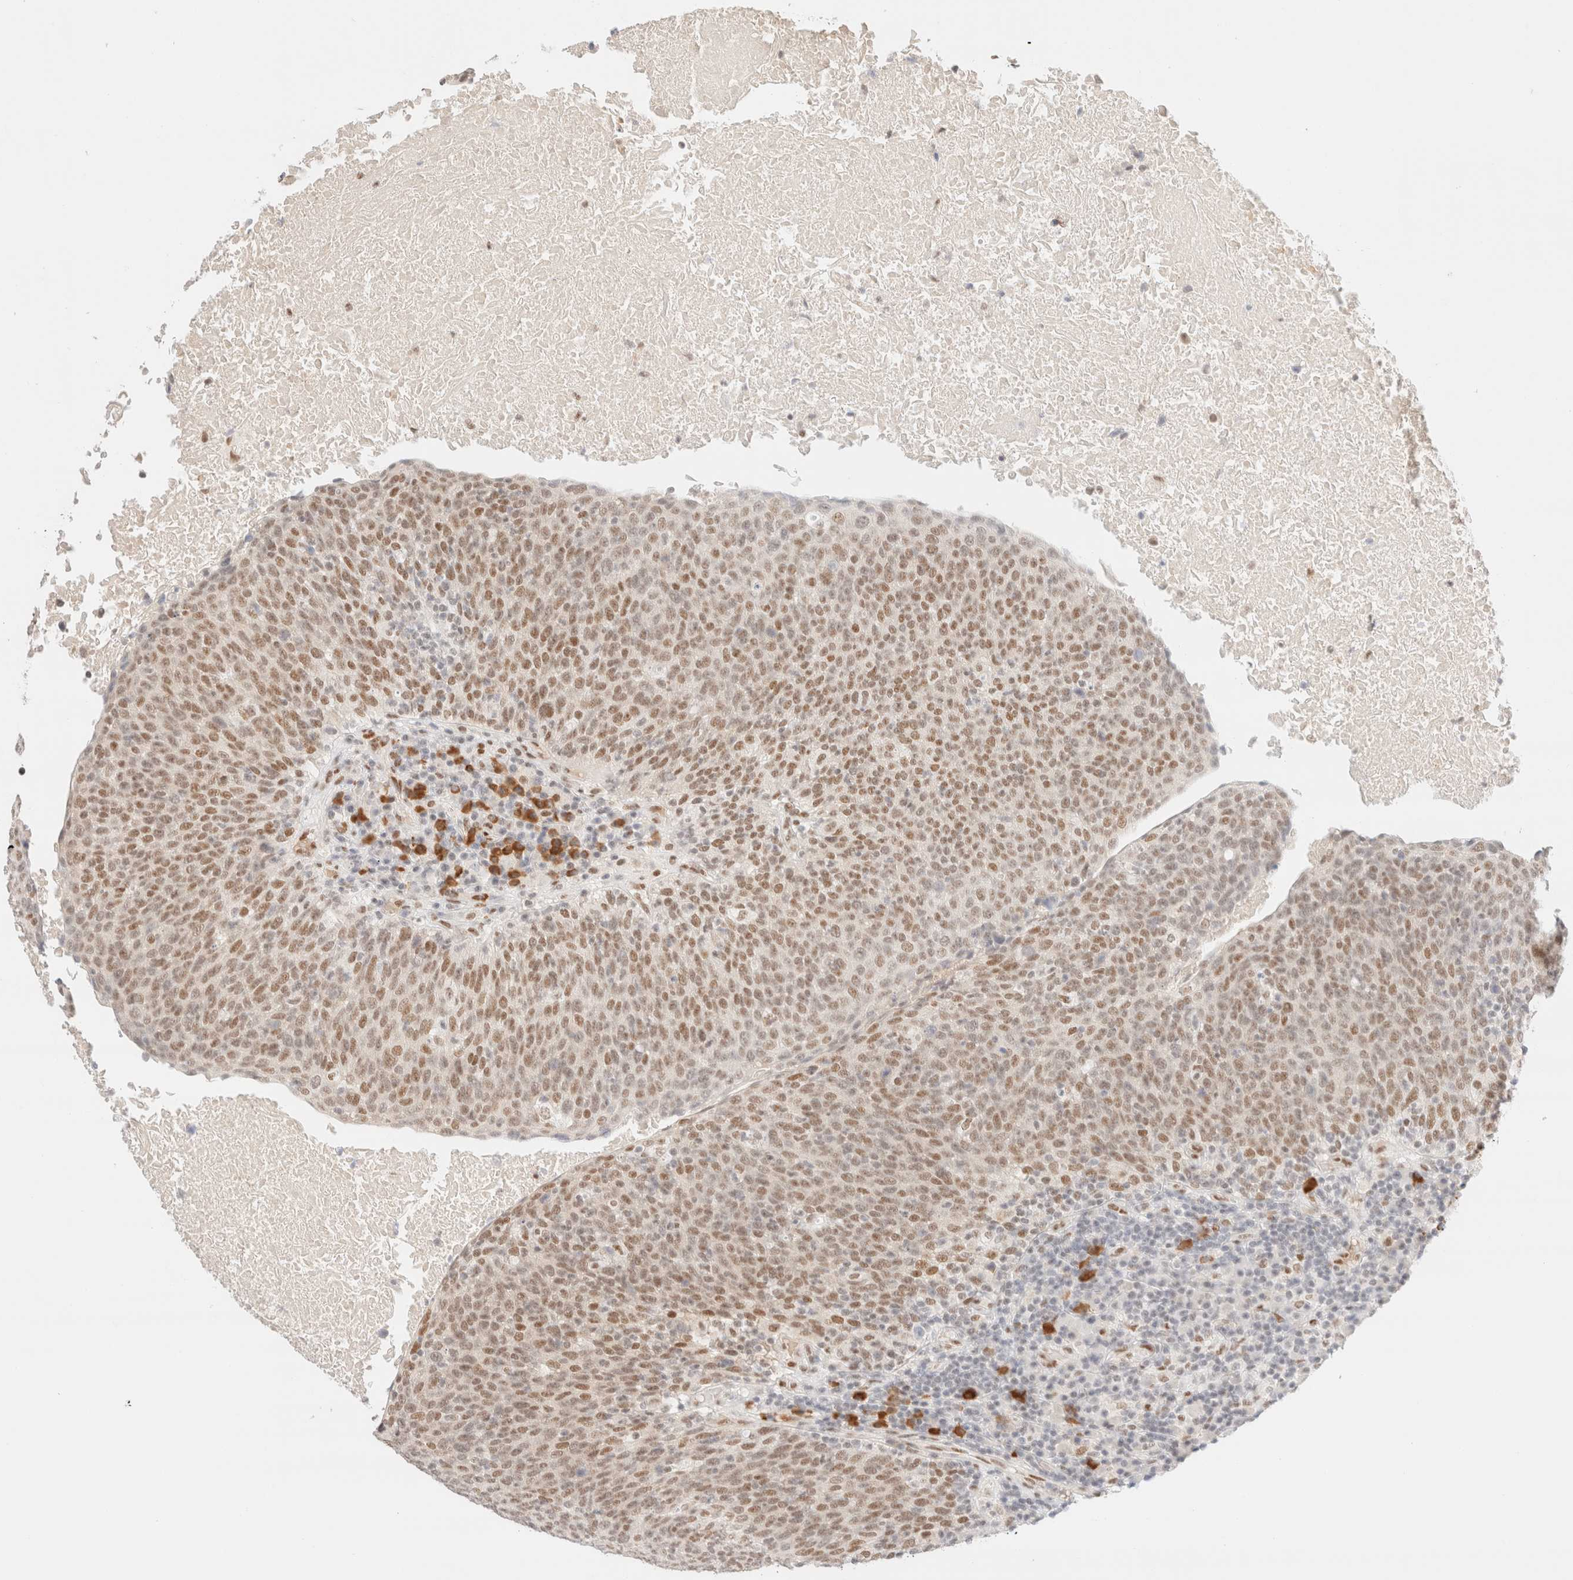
{"staining": {"intensity": "moderate", "quantity": ">75%", "location": "nuclear"}, "tissue": "head and neck cancer", "cell_type": "Tumor cells", "image_type": "cancer", "snomed": [{"axis": "morphology", "description": "Squamous cell carcinoma, NOS"}, {"axis": "morphology", "description": "Squamous cell carcinoma, metastatic, NOS"}, {"axis": "topography", "description": "Lymph node"}, {"axis": "topography", "description": "Head-Neck"}], "caption": "A brown stain highlights moderate nuclear positivity of a protein in human head and neck squamous cell carcinoma tumor cells.", "gene": "CIC", "patient": {"sex": "male", "age": 62}}